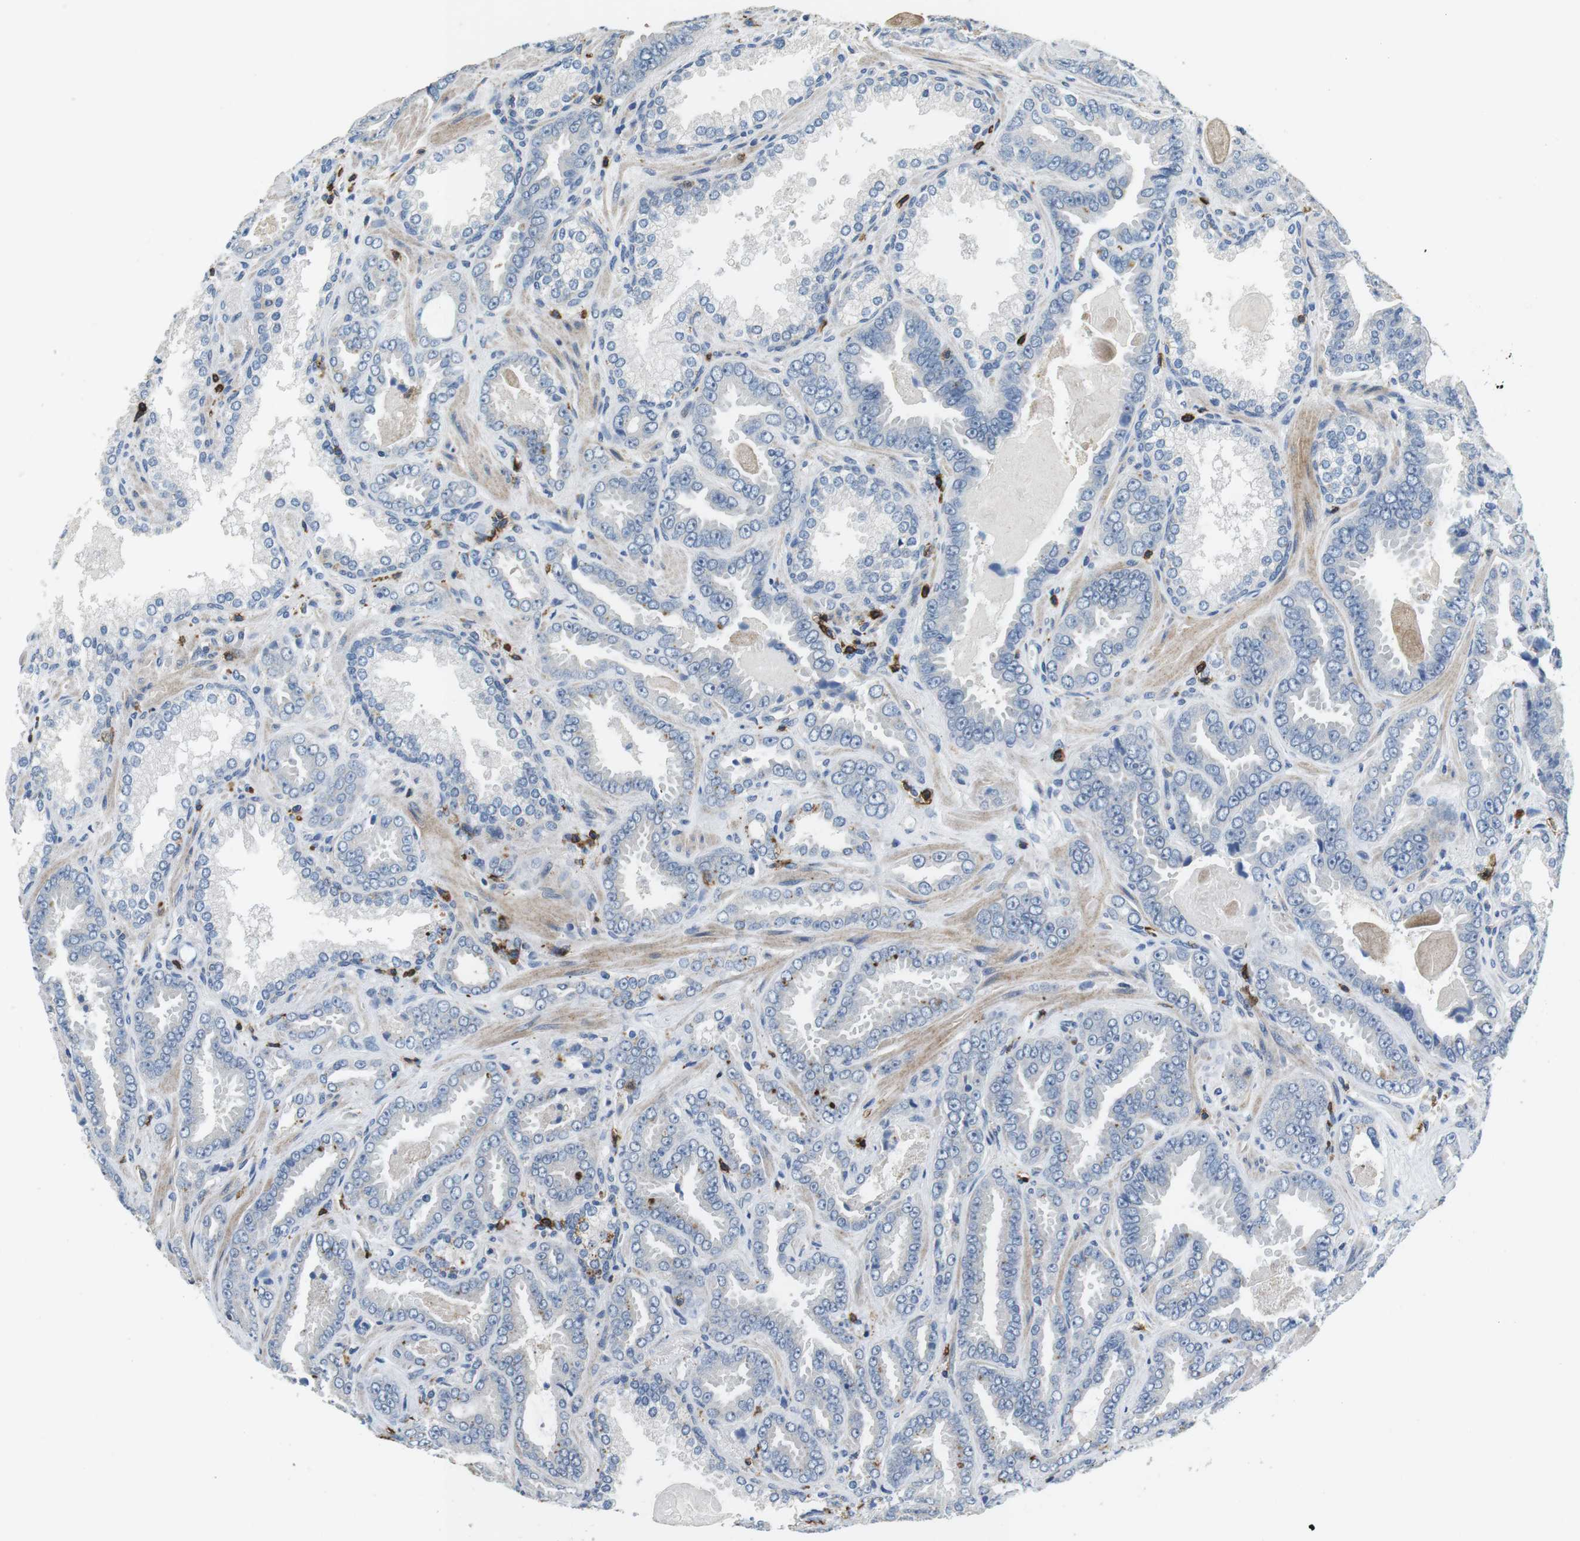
{"staining": {"intensity": "negative", "quantity": "none", "location": "none"}, "tissue": "prostate cancer", "cell_type": "Tumor cells", "image_type": "cancer", "snomed": [{"axis": "morphology", "description": "Adenocarcinoma, Low grade"}, {"axis": "topography", "description": "Prostate"}], "caption": "Histopathology image shows no significant protein expression in tumor cells of adenocarcinoma (low-grade) (prostate).", "gene": "CD6", "patient": {"sex": "male", "age": 60}}